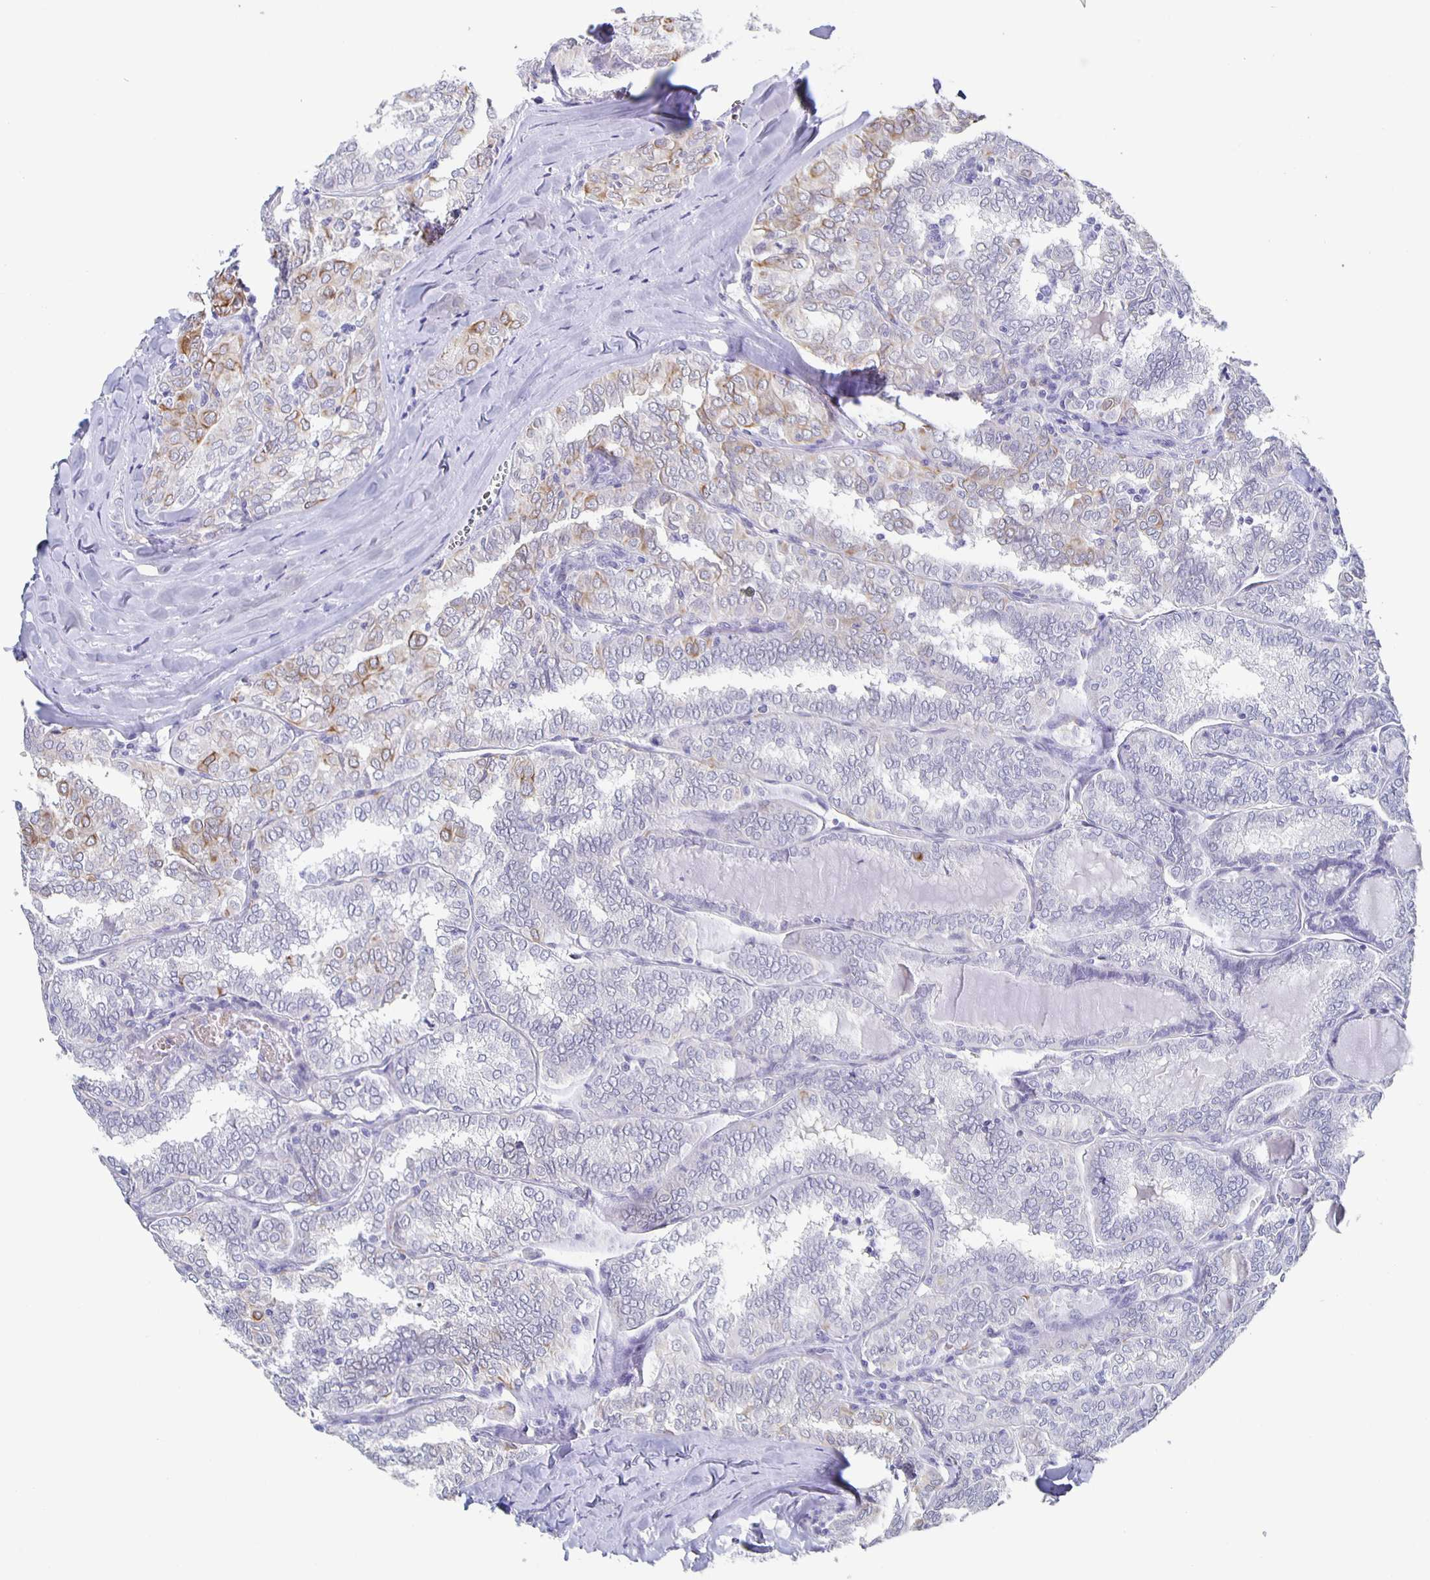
{"staining": {"intensity": "moderate", "quantity": "<25%", "location": "cytoplasmic/membranous"}, "tissue": "thyroid cancer", "cell_type": "Tumor cells", "image_type": "cancer", "snomed": [{"axis": "morphology", "description": "Papillary adenocarcinoma, NOS"}, {"axis": "topography", "description": "Thyroid gland"}], "caption": "Immunohistochemistry photomicrograph of neoplastic tissue: human papillary adenocarcinoma (thyroid) stained using immunohistochemistry demonstrates low levels of moderate protein expression localized specifically in the cytoplasmic/membranous of tumor cells, appearing as a cytoplasmic/membranous brown color.", "gene": "CCDC17", "patient": {"sex": "female", "age": 30}}